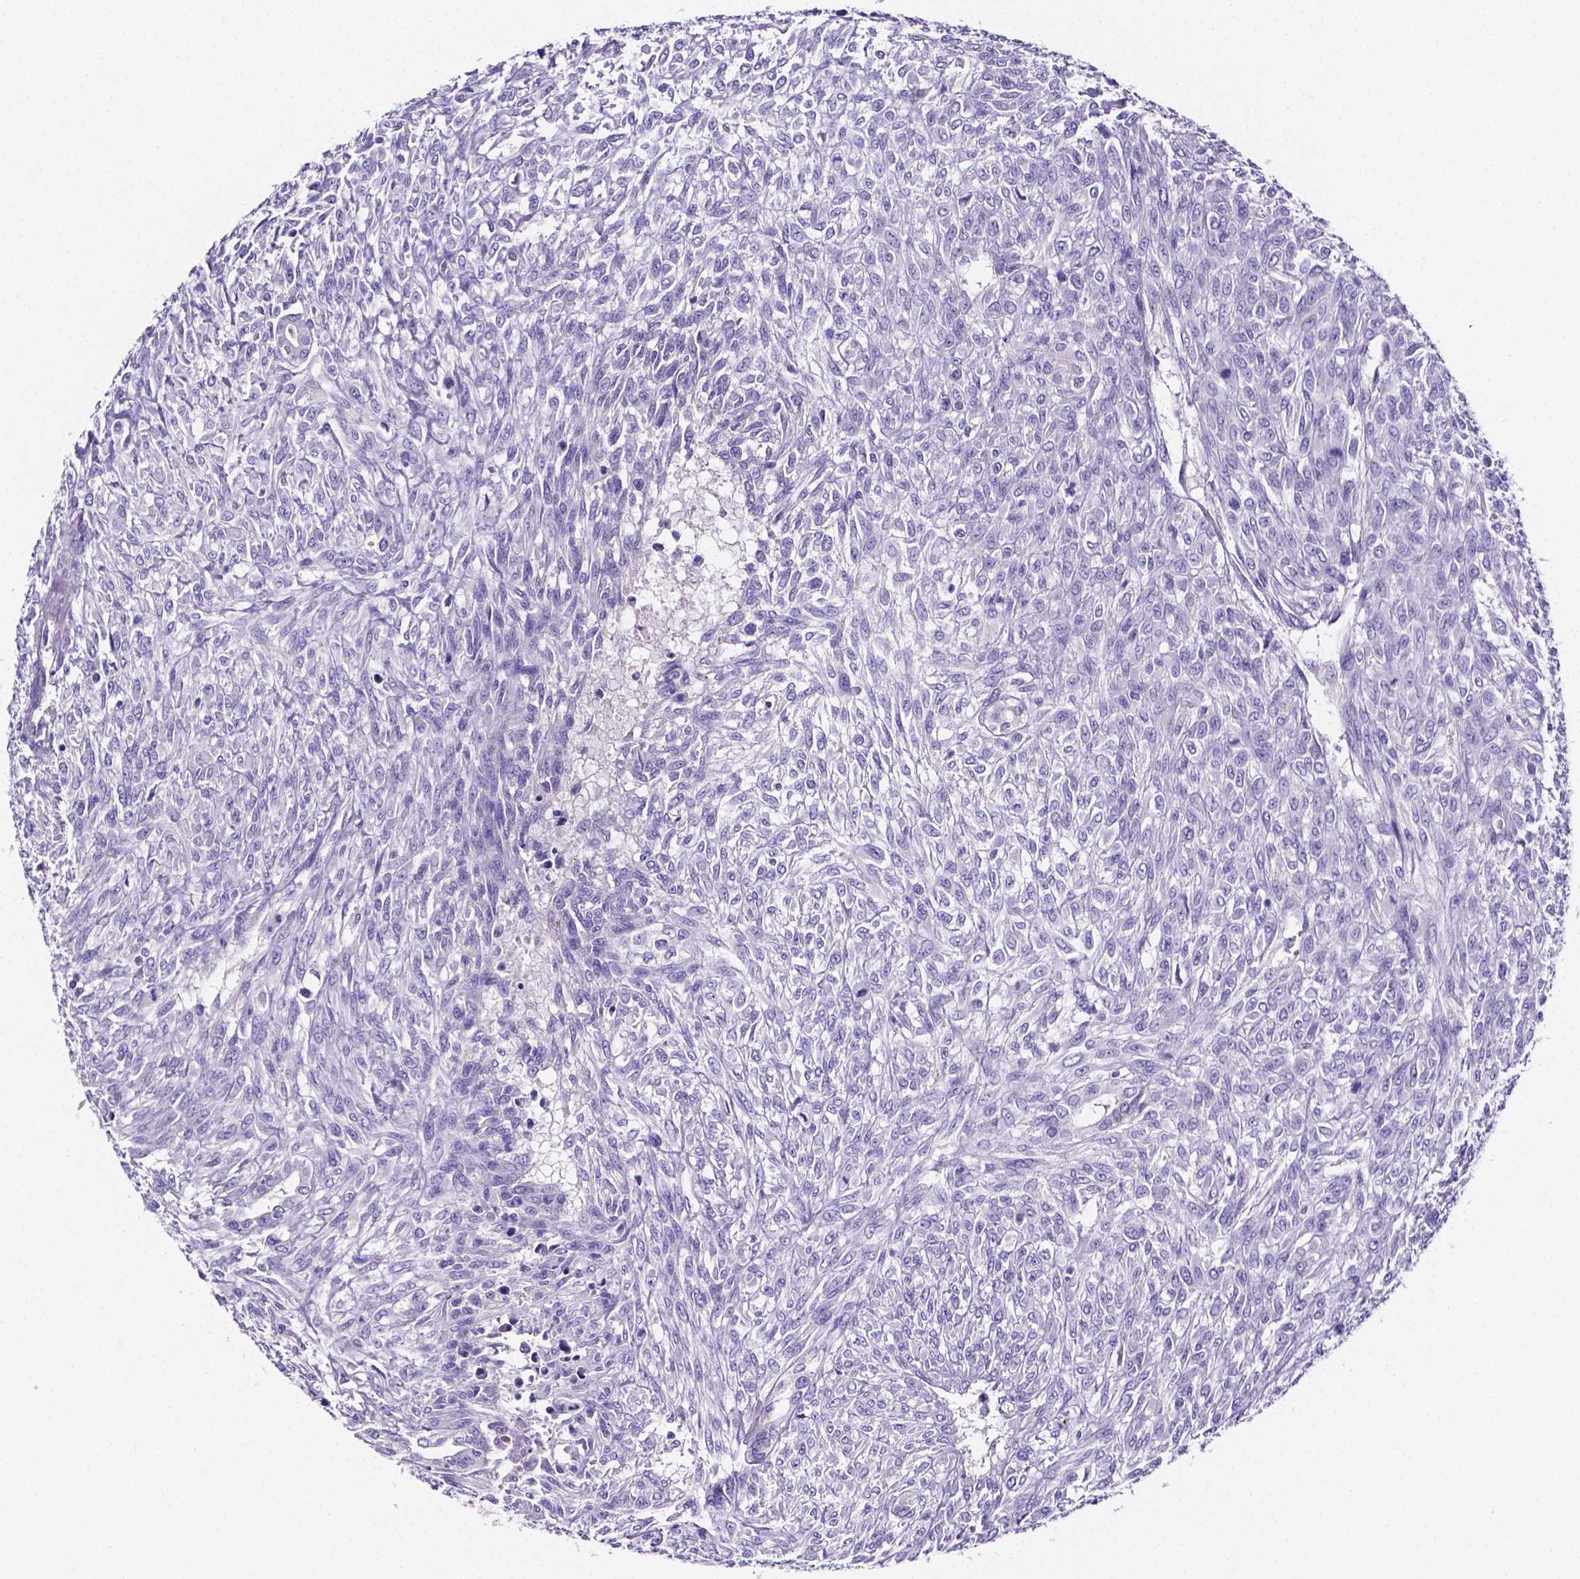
{"staining": {"intensity": "negative", "quantity": "none", "location": "none"}, "tissue": "renal cancer", "cell_type": "Tumor cells", "image_type": "cancer", "snomed": [{"axis": "morphology", "description": "Adenocarcinoma, NOS"}, {"axis": "topography", "description": "Kidney"}], "caption": "A photomicrograph of human adenocarcinoma (renal) is negative for staining in tumor cells.", "gene": "NRGN", "patient": {"sex": "male", "age": 58}}